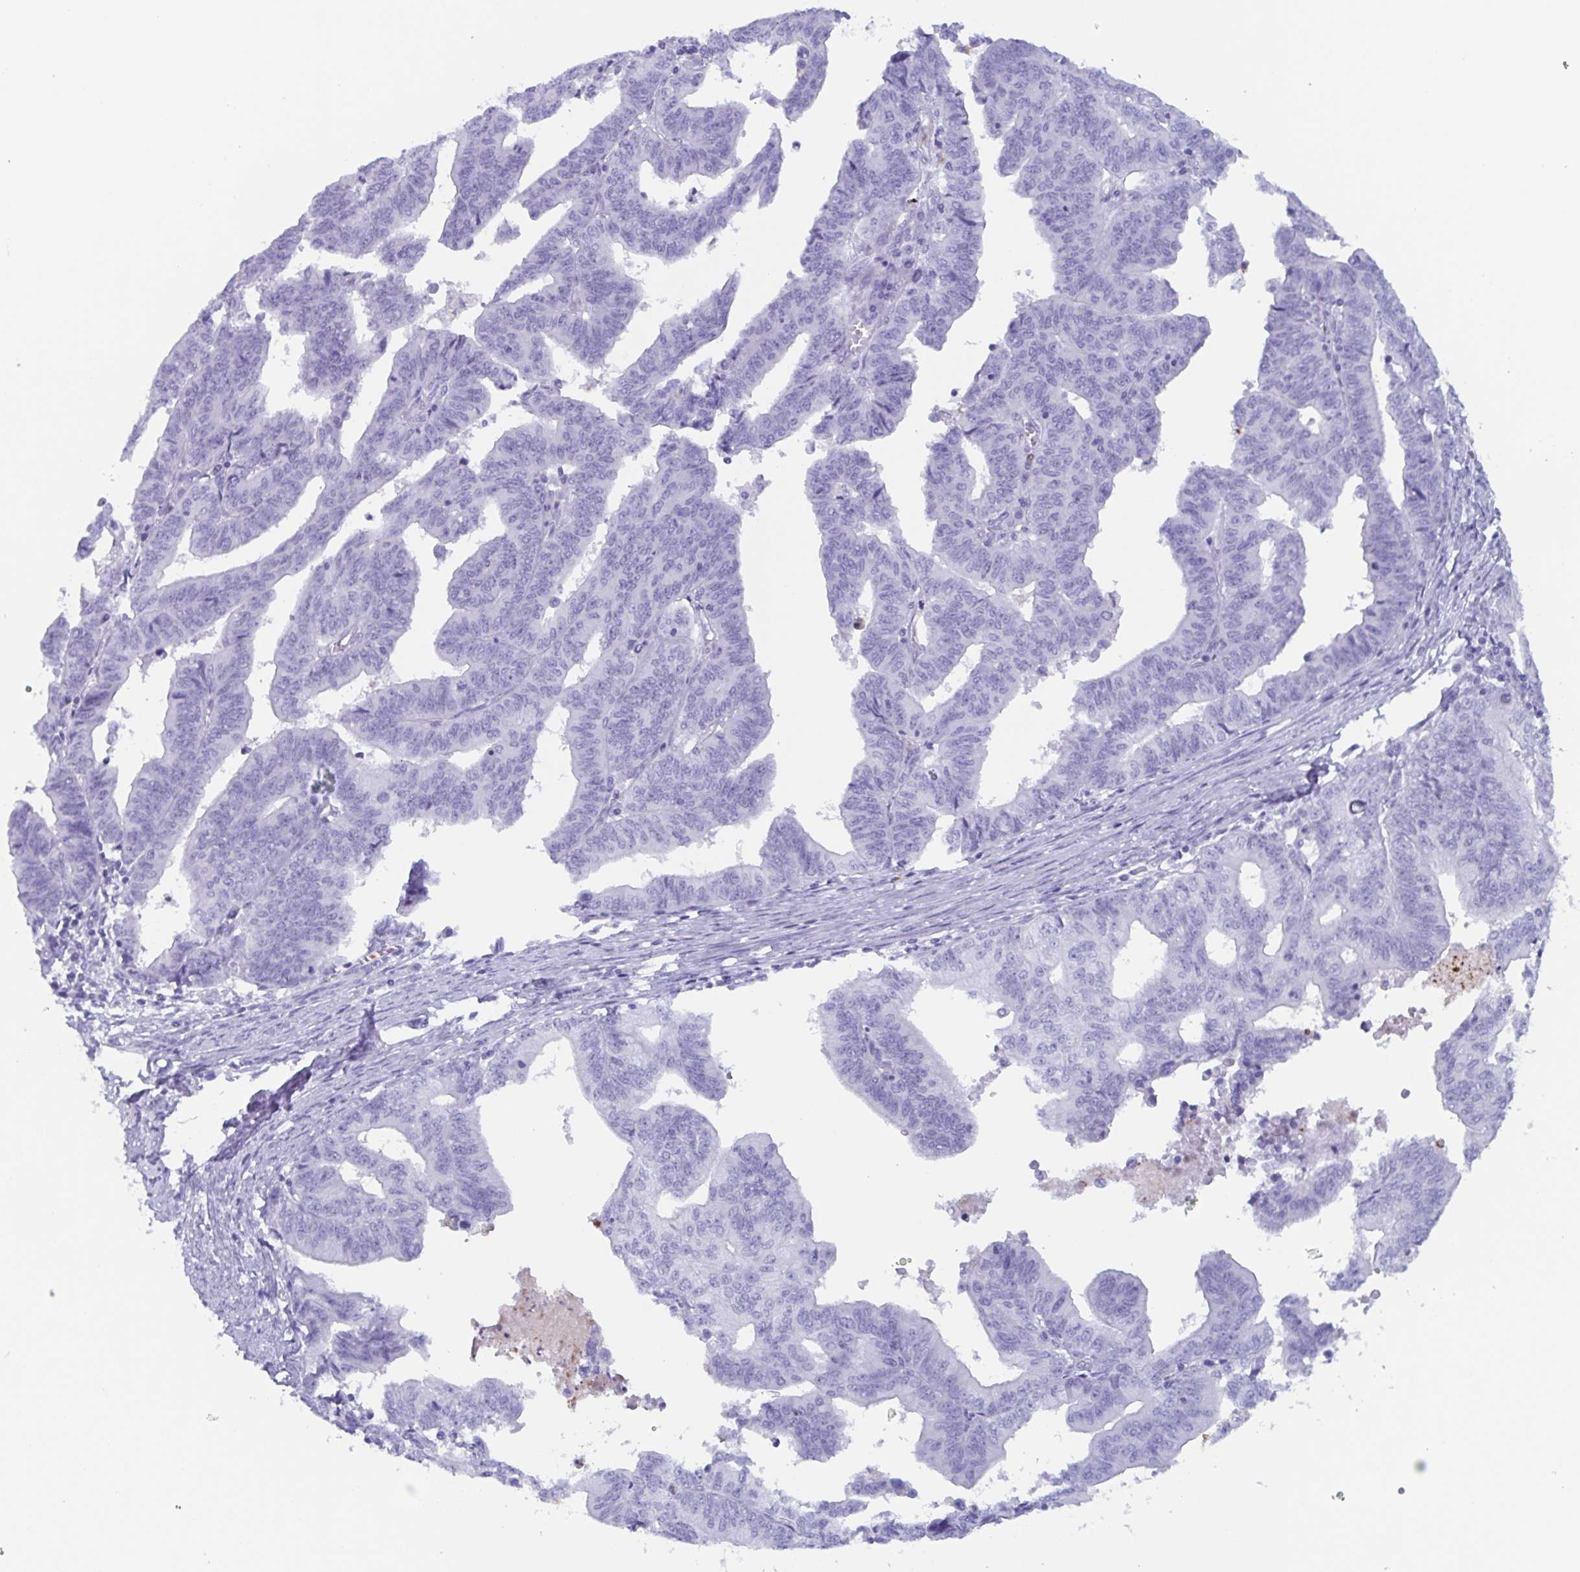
{"staining": {"intensity": "negative", "quantity": "none", "location": "none"}, "tissue": "endometrial cancer", "cell_type": "Tumor cells", "image_type": "cancer", "snomed": [{"axis": "morphology", "description": "Adenocarcinoma, NOS"}, {"axis": "topography", "description": "Endometrium"}], "caption": "Protein analysis of endometrial cancer (adenocarcinoma) demonstrates no significant expression in tumor cells.", "gene": "BPI", "patient": {"sex": "female", "age": 65}}